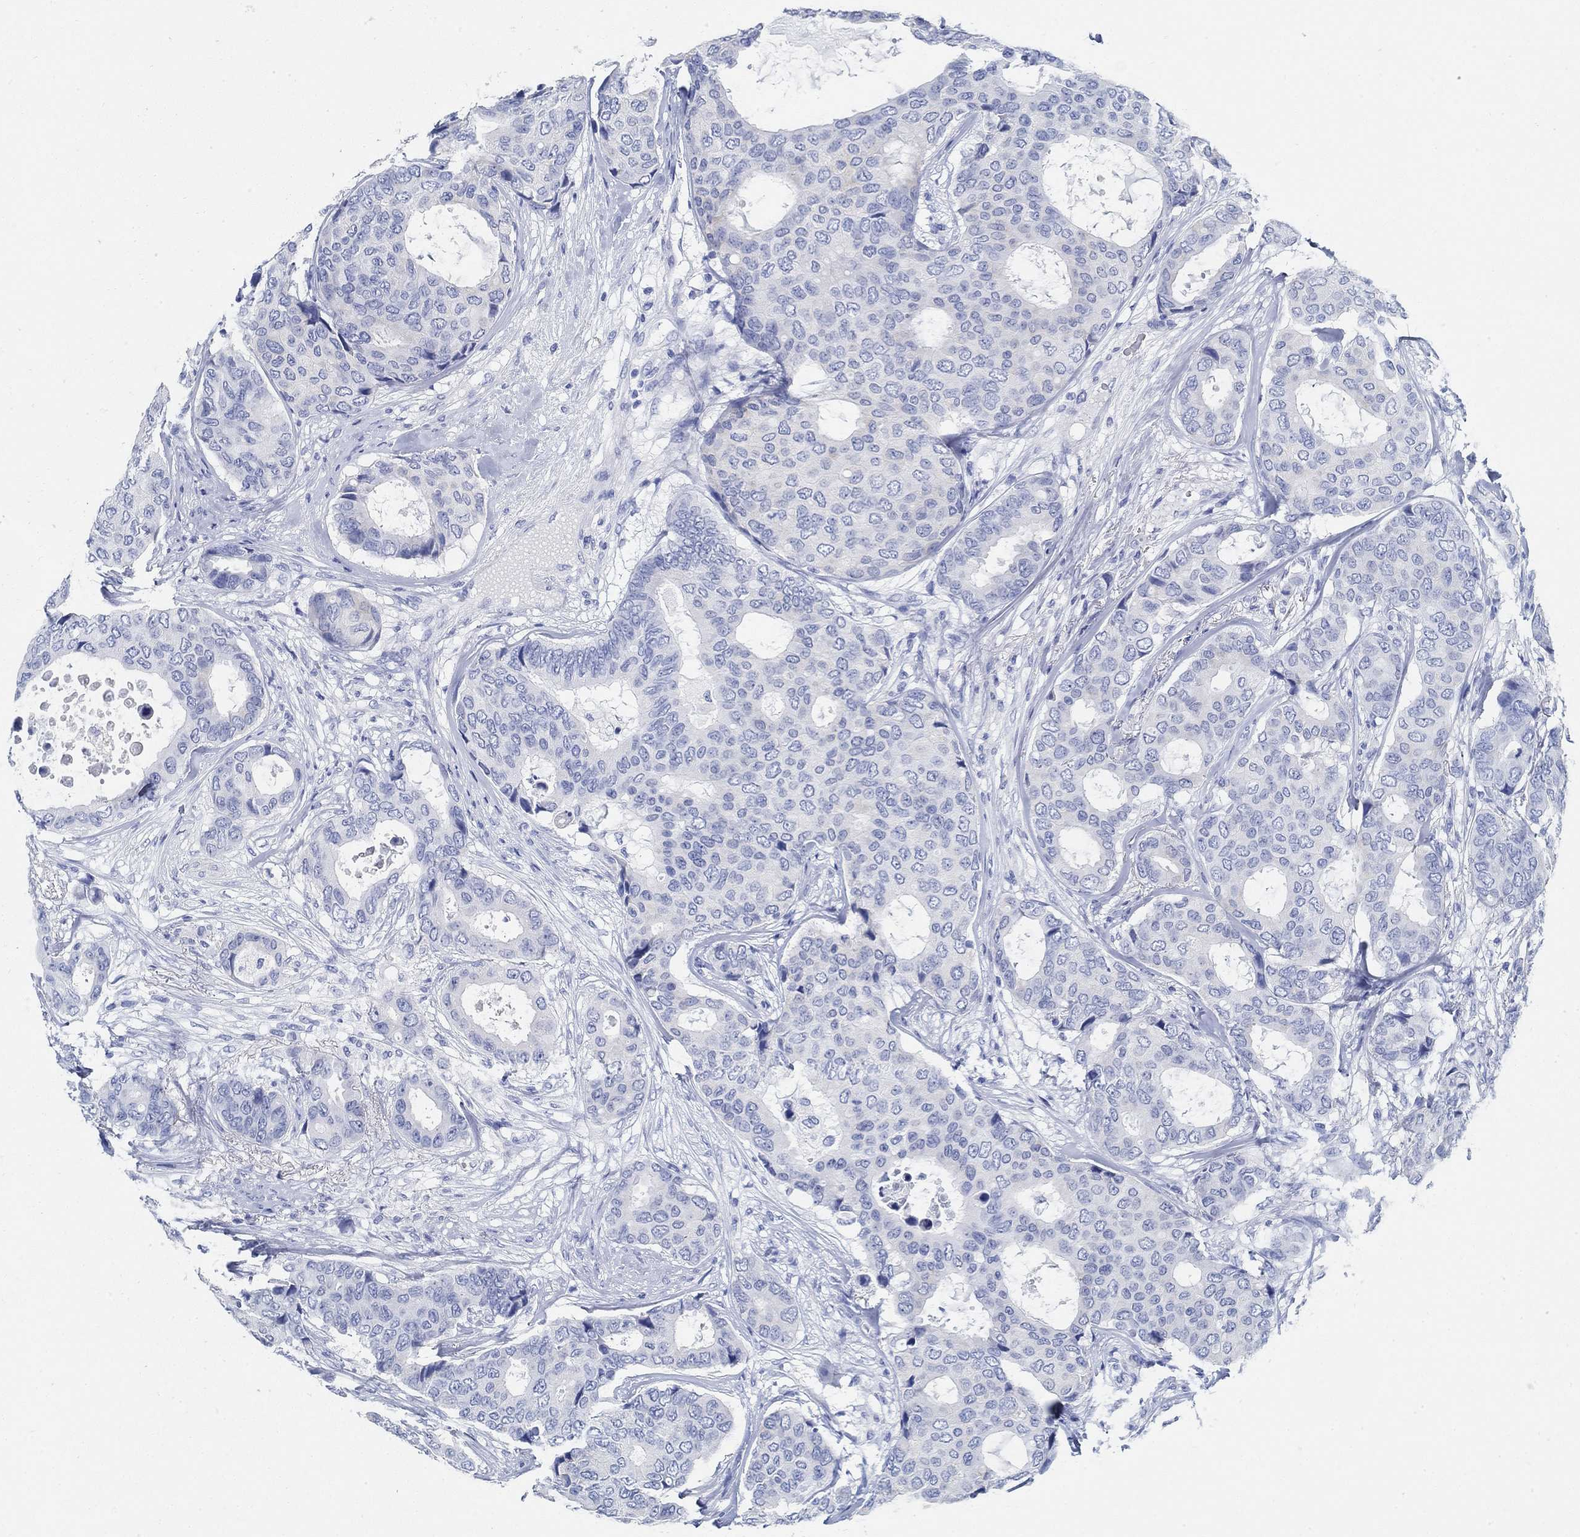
{"staining": {"intensity": "negative", "quantity": "none", "location": "none"}, "tissue": "breast cancer", "cell_type": "Tumor cells", "image_type": "cancer", "snomed": [{"axis": "morphology", "description": "Duct carcinoma"}, {"axis": "topography", "description": "Breast"}], "caption": "Immunohistochemistry (IHC) histopathology image of human intraductal carcinoma (breast) stained for a protein (brown), which displays no expression in tumor cells.", "gene": "SLC45A1", "patient": {"sex": "female", "age": 75}}